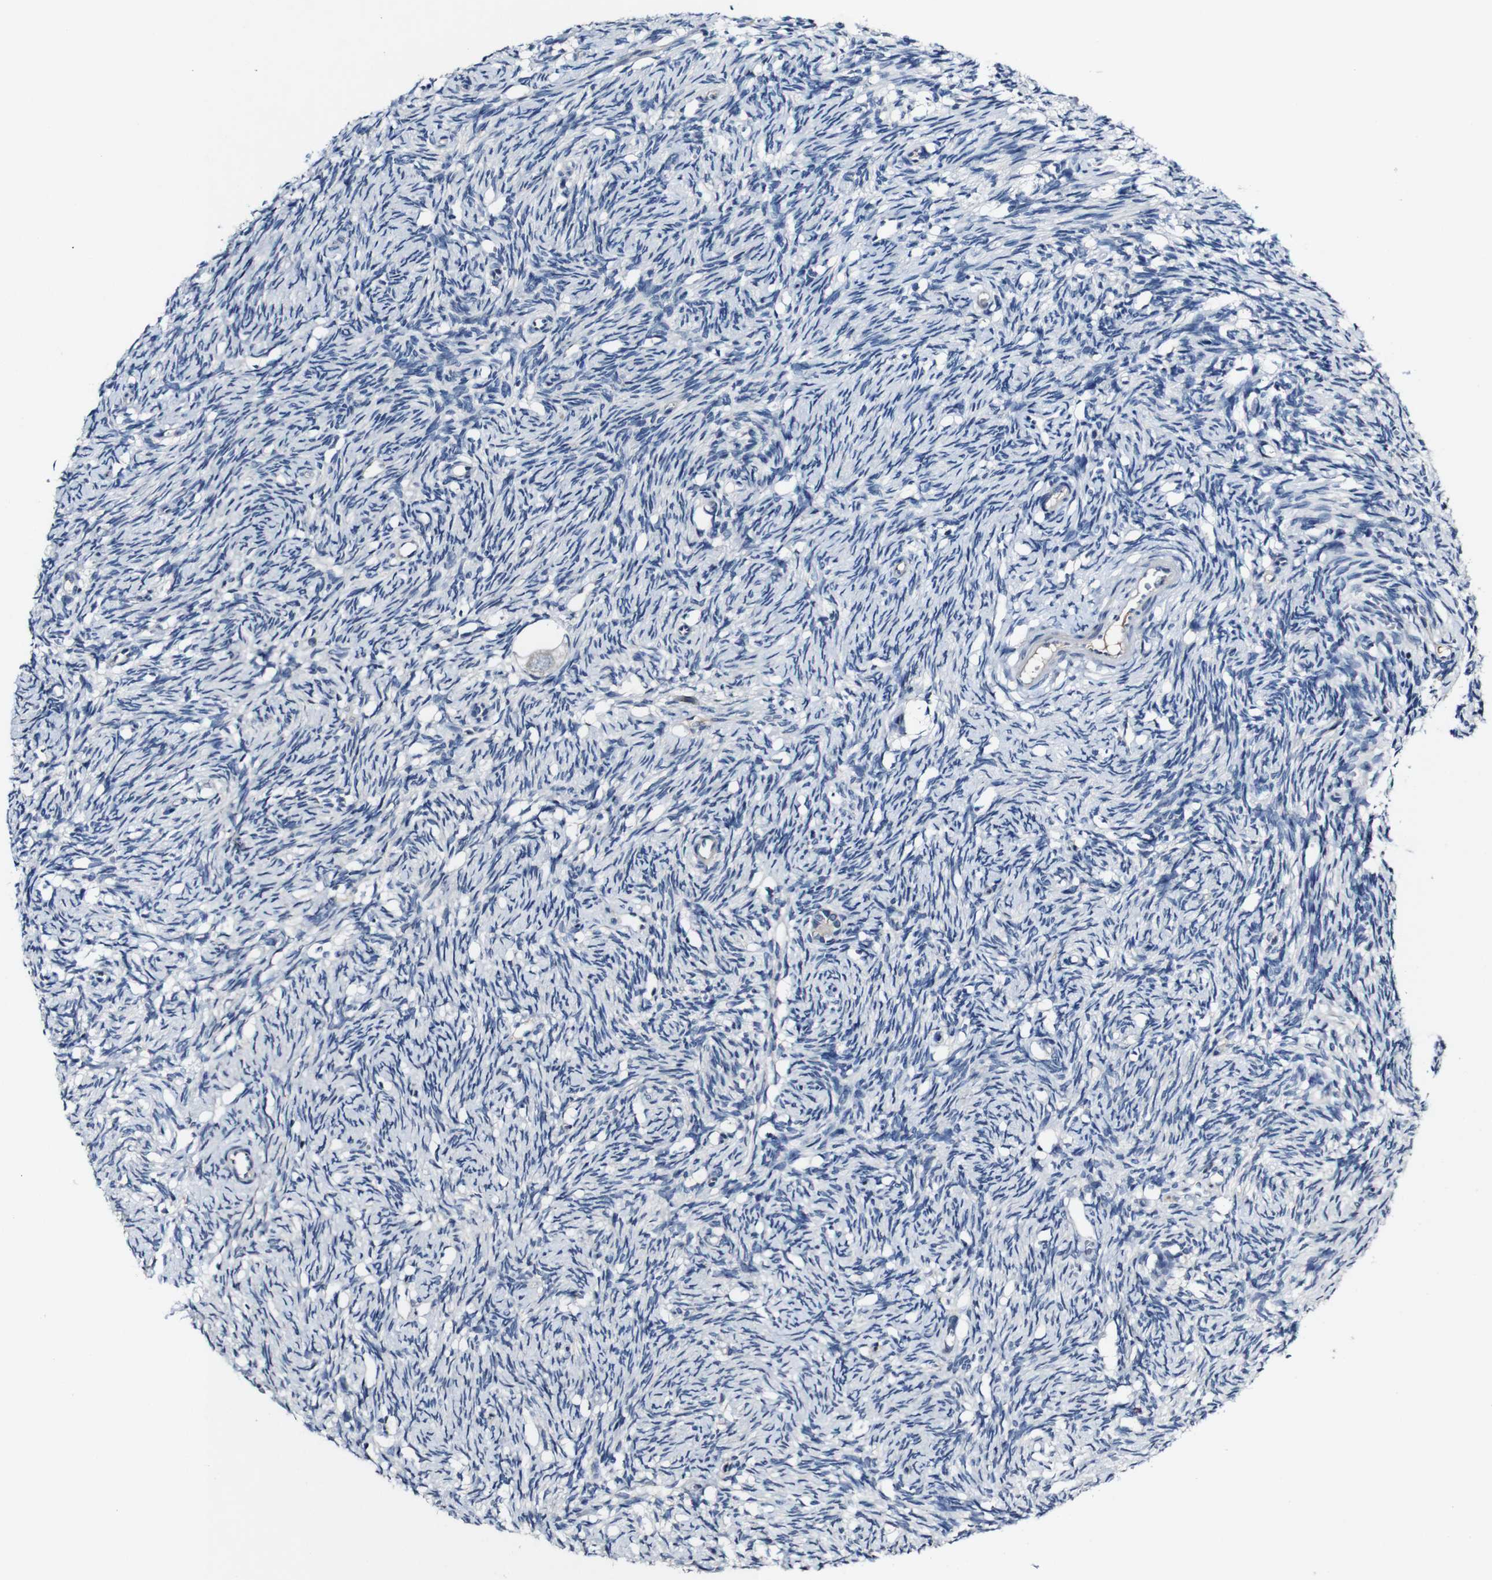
{"staining": {"intensity": "negative", "quantity": "none", "location": "none"}, "tissue": "ovary", "cell_type": "Follicle cells", "image_type": "normal", "snomed": [{"axis": "morphology", "description": "Normal tissue, NOS"}, {"axis": "topography", "description": "Ovary"}], "caption": "Ovary stained for a protein using IHC demonstrates no positivity follicle cells.", "gene": "GRAMD1A", "patient": {"sex": "female", "age": 33}}